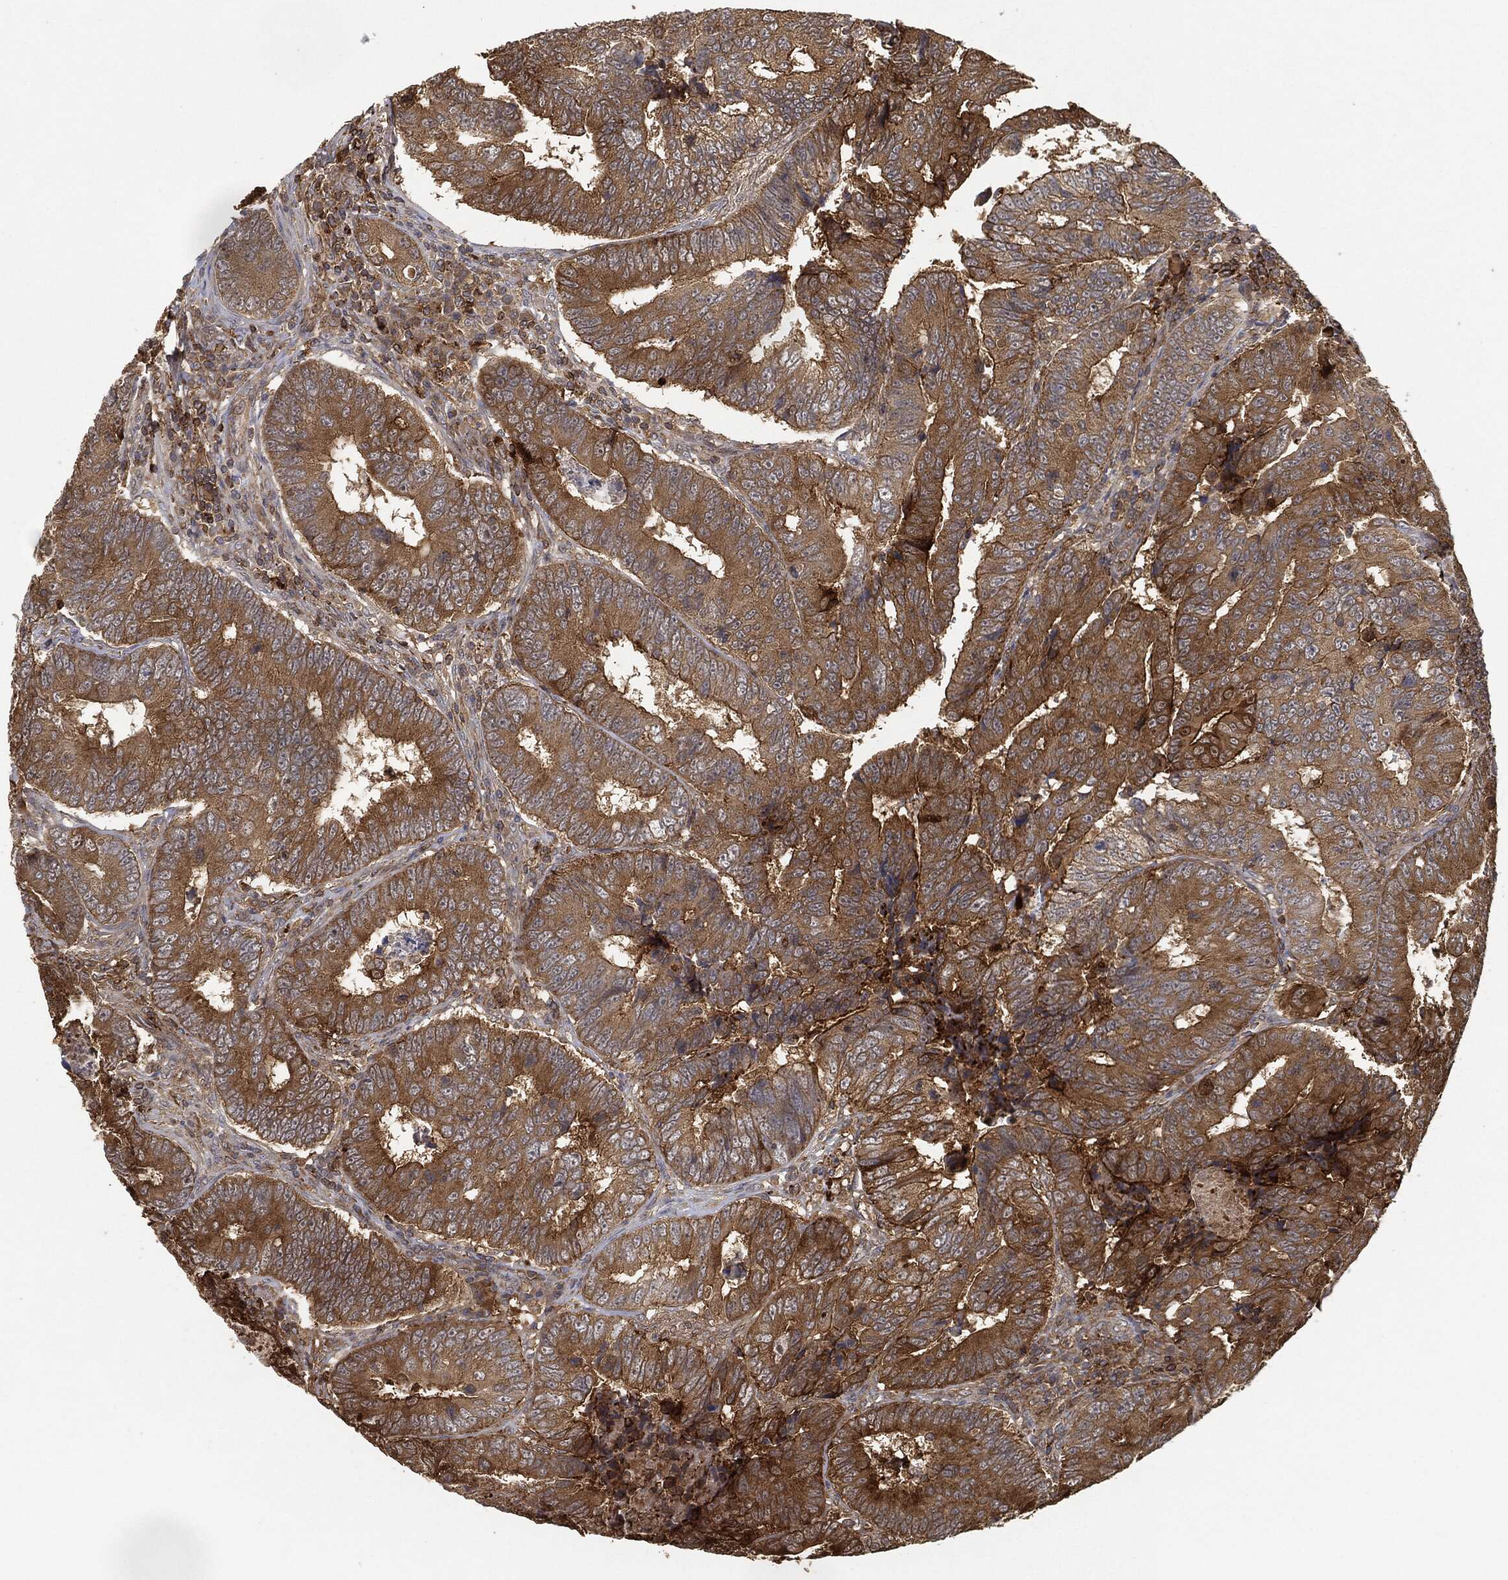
{"staining": {"intensity": "moderate", "quantity": "25%-75%", "location": "cytoplasmic/membranous"}, "tissue": "colorectal cancer", "cell_type": "Tumor cells", "image_type": "cancer", "snomed": [{"axis": "morphology", "description": "Adenocarcinoma, NOS"}, {"axis": "topography", "description": "Colon"}], "caption": "High-magnification brightfield microscopy of colorectal cancer stained with DAB (brown) and counterstained with hematoxylin (blue). tumor cells exhibit moderate cytoplasmic/membranous staining is present in approximately25%-75% of cells.", "gene": "TPT1", "patient": {"sex": "female", "age": 72}}